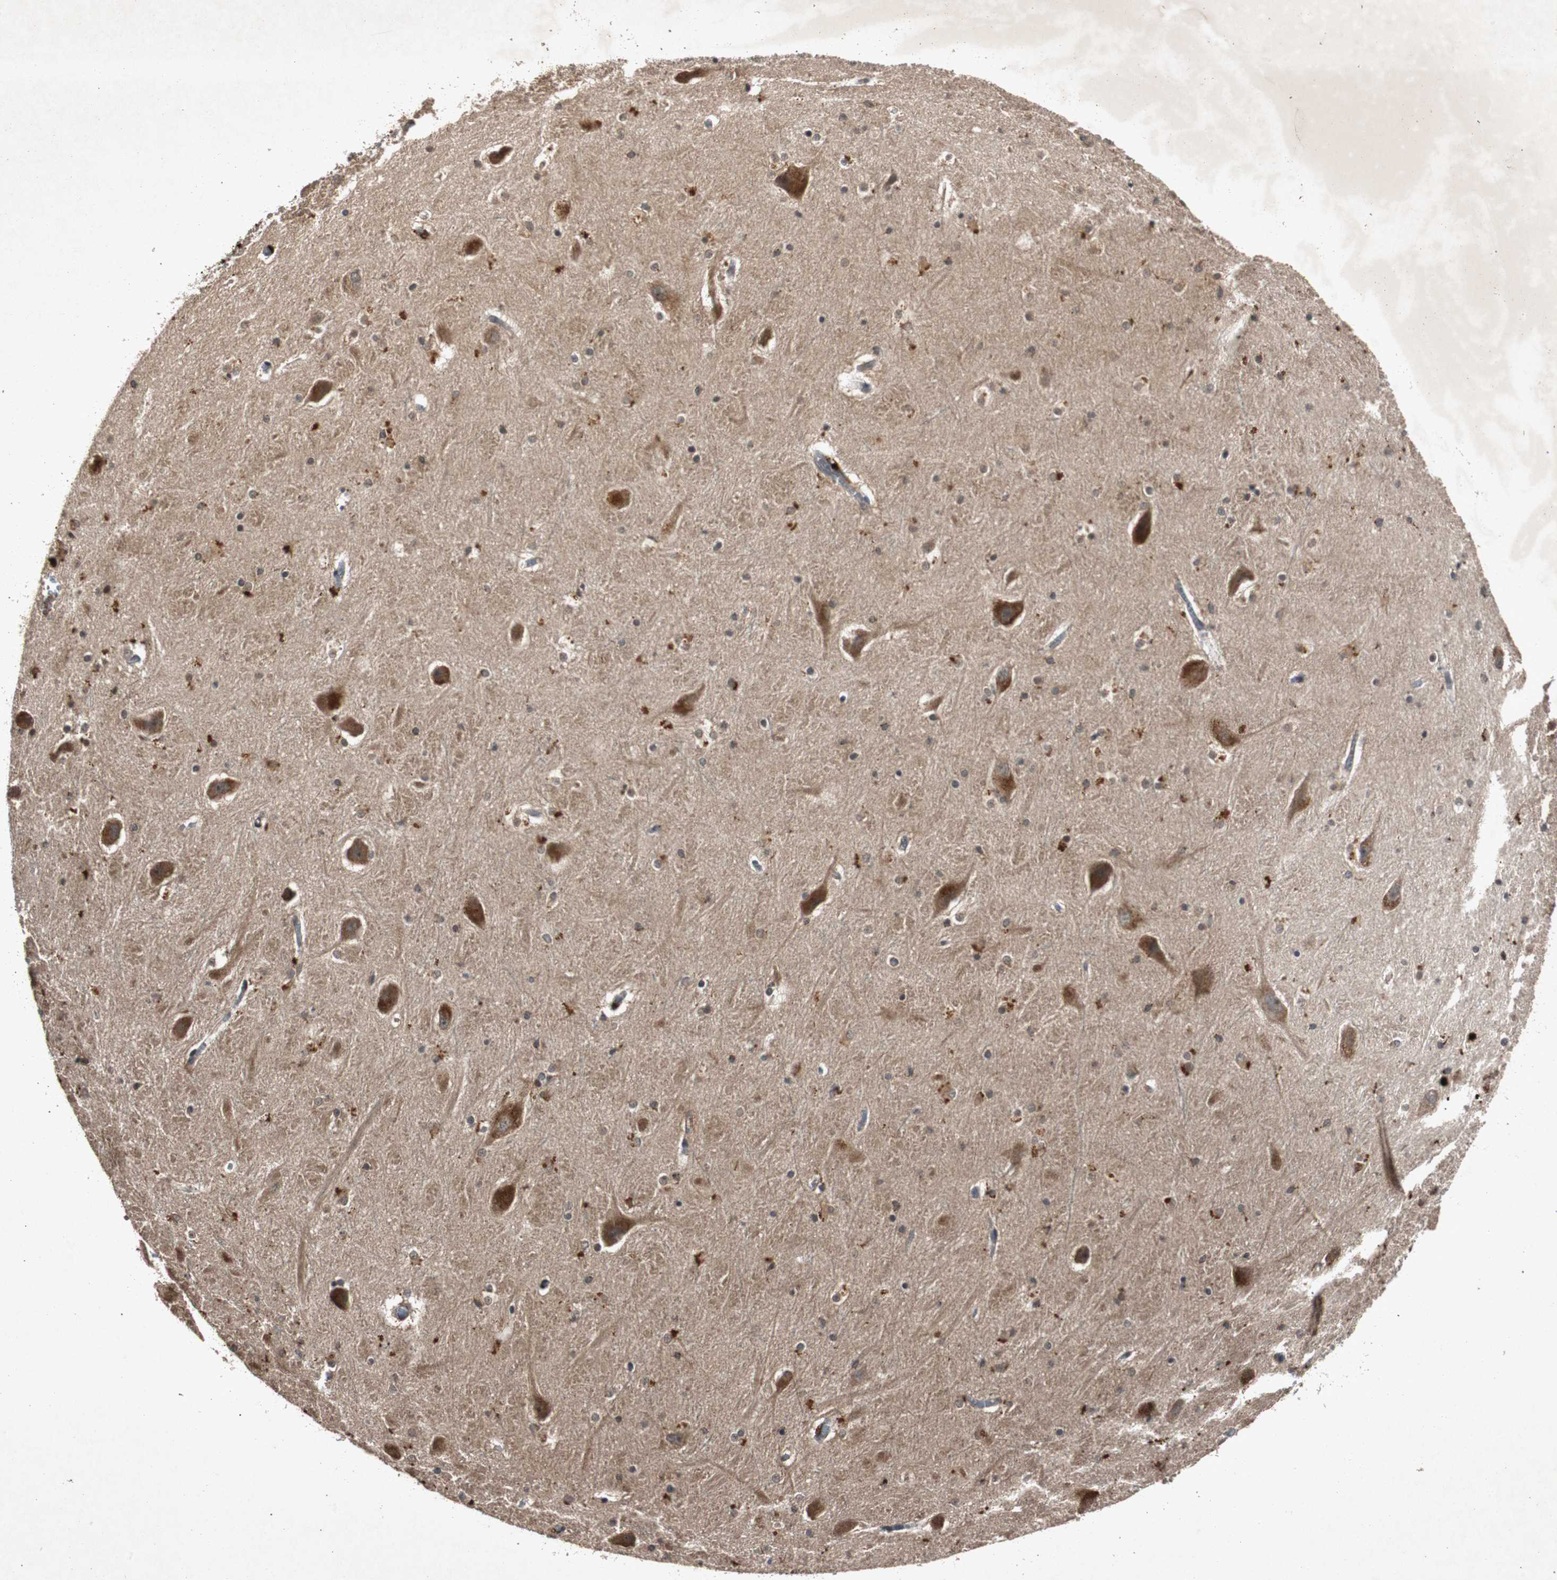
{"staining": {"intensity": "strong", "quantity": "<25%", "location": "cytoplasmic/membranous"}, "tissue": "hippocampus", "cell_type": "Glial cells", "image_type": "normal", "snomed": [{"axis": "morphology", "description": "Normal tissue, NOS"}, {"axis": "topography", "description": "Hippocampus"}], "caption": "Protein positivity by IHC exhibits strong cytoplasmic/membranous staining in about <25% of glial cells in unremarkable hippocampus. Immunohistochemistry stains the protein of interest in brown and the nuclei are stained blue.", "gene": "SLIT2", "patient": {"sex": "male", "age": 45}}